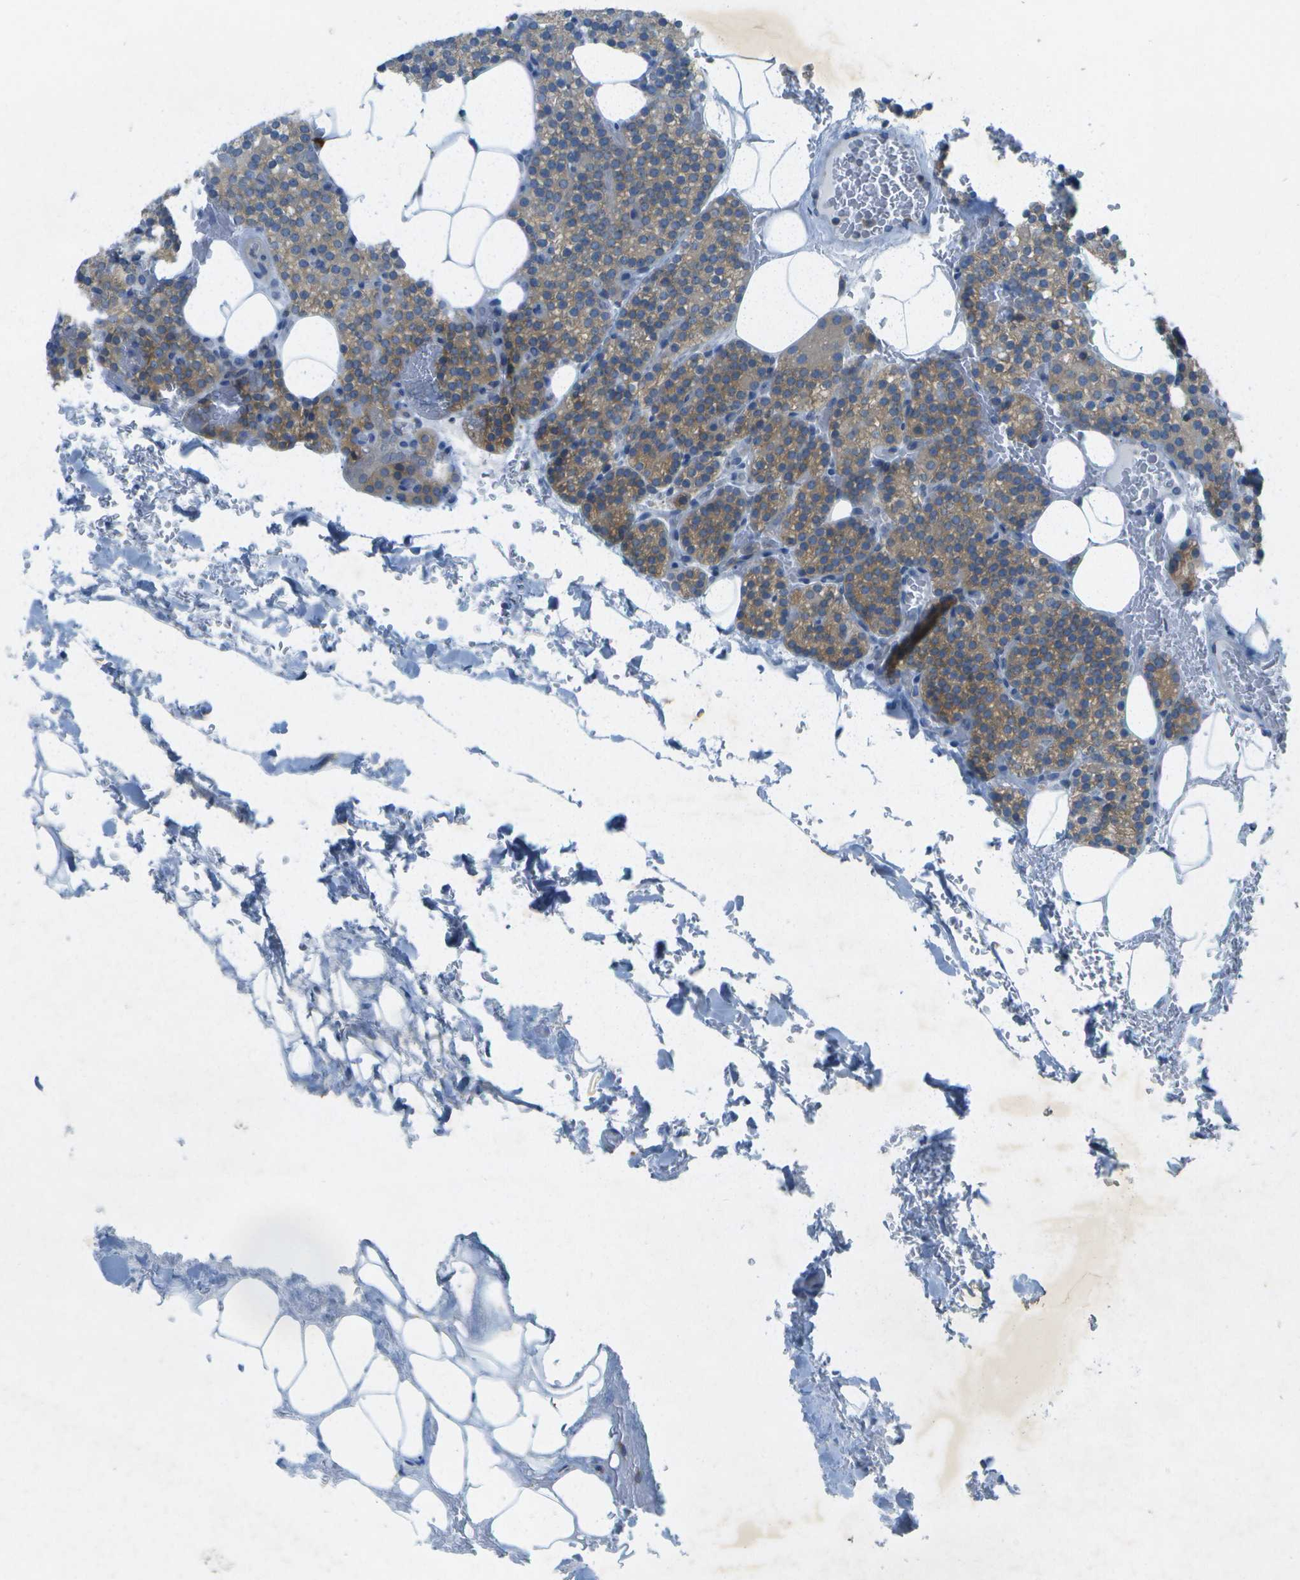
{"staining": {"intensity": "weak", "quantity": ">75%", "location": "cytoplasmic/membranous"}, "tissue": "parathyroid gland", "cell_type": "Glandular cells", "image_type": "normal", "snomed": [{"axis": "morphology", "description": "Normal tissue, NOS"}, {"axis": "morphology", "description": "Inflammation chronic"}, {"axis": "morphology", "description": "Goiter, colloid"}, {"axis": "topography", "description": "Thyroid gland"}, {"axis": "topography", "description": "Parathyroid gland"}], "caption": "A brown stain shows weak cytoplasmic/membranous staining of a protein in glandular cells of unremarkable human parathyroid gland. Nuclei are stained in blue.", "gene": "WNK2", "patient": {"sex": "male", "age": 65}}